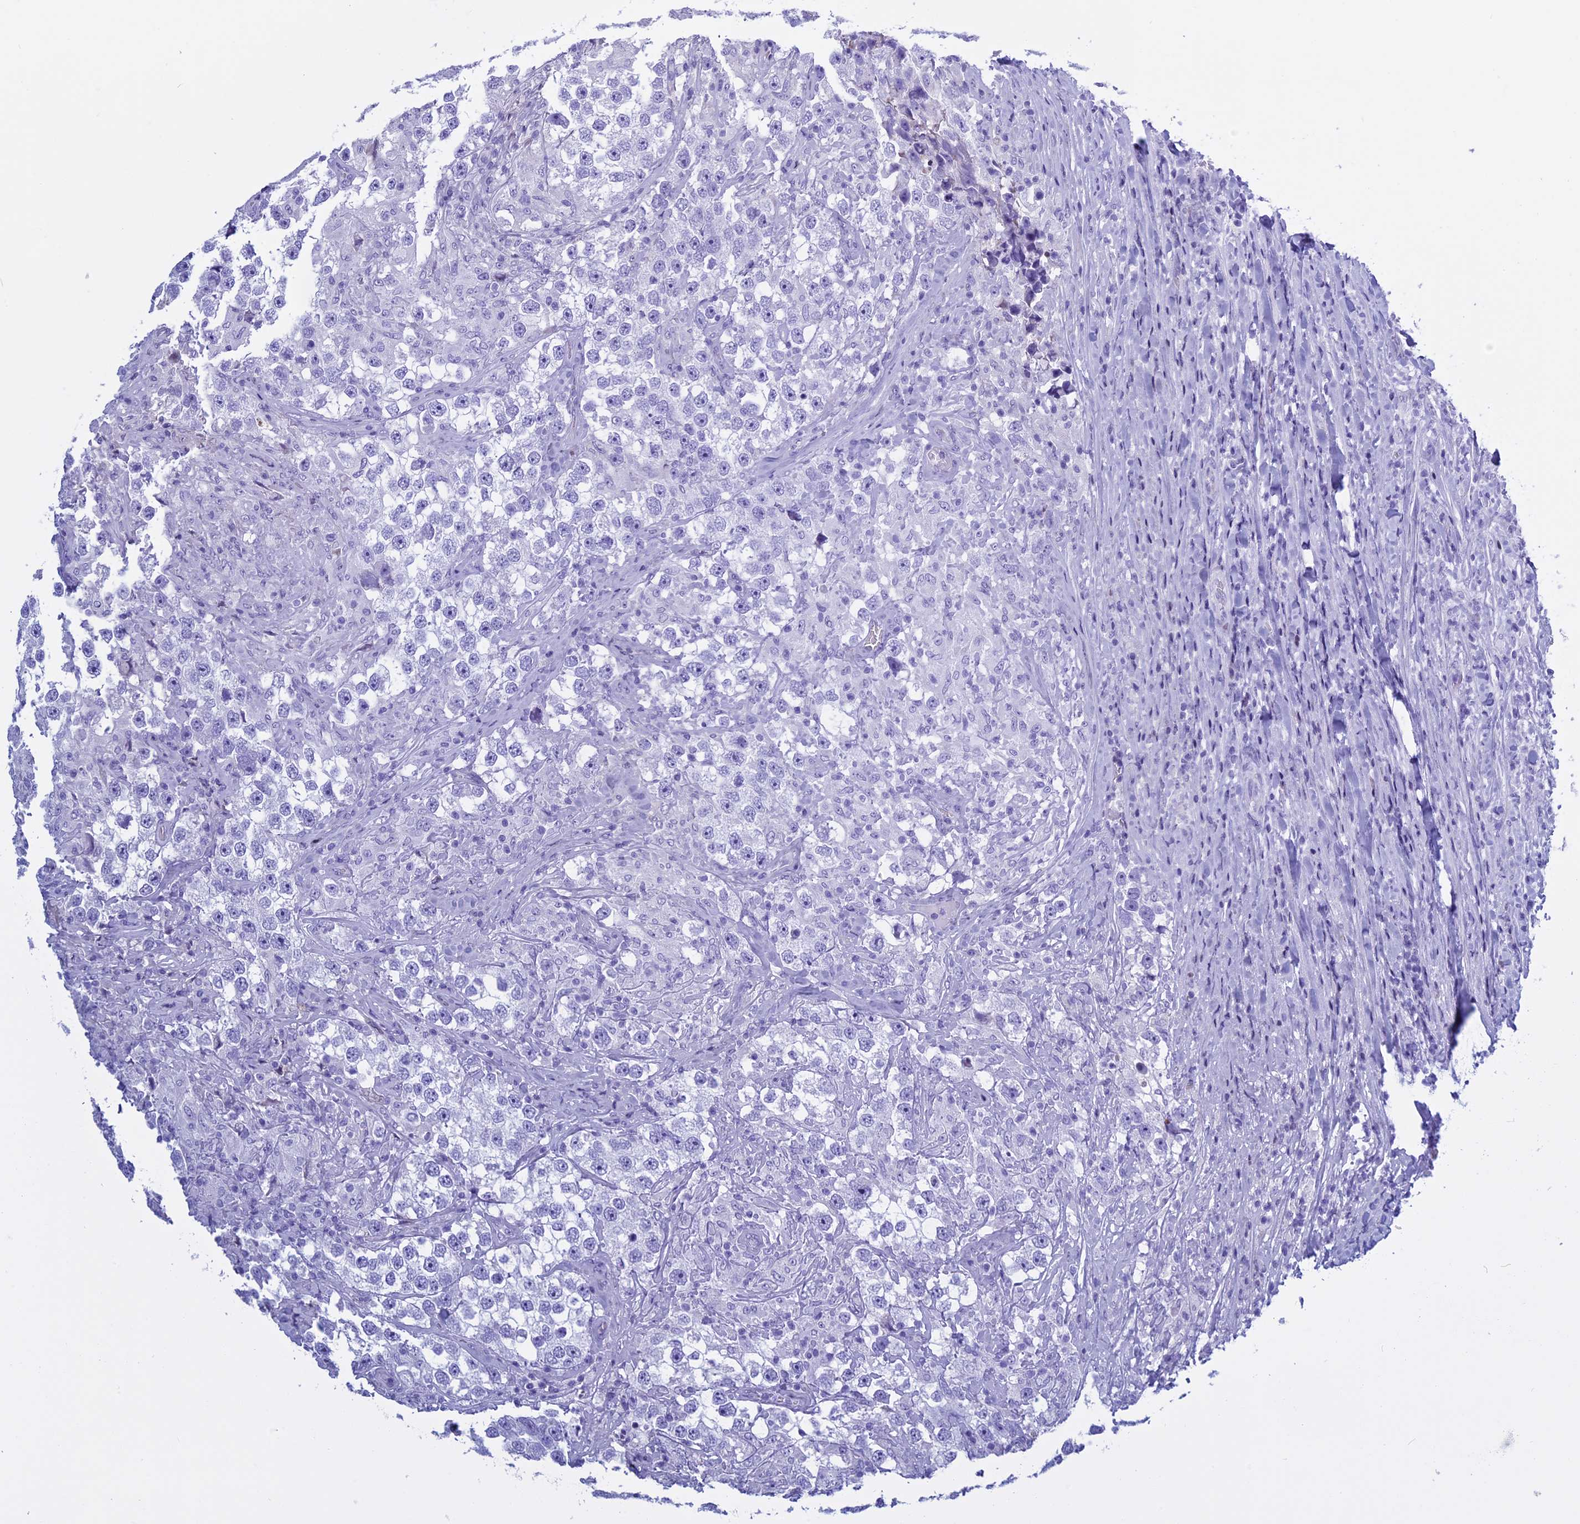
{"staining": {"intensity": "negative", "quantity": "none", "location": "none"}, "tissue": "testis cancer", "cell_type": "Tumor cells", "image_type": "cancer", "snomed": [{"axis": "morphology", "description": "Seminoma, NOS"}, {"axis": "topography", "description": "Testis"}], "caption": "High power microscopy image of an IHC photomicrograph of testis cancer, revealing no significant staining in tumor cells.", "gene": "KCTD21", "patient": {"sex": "male", "age": 46}}